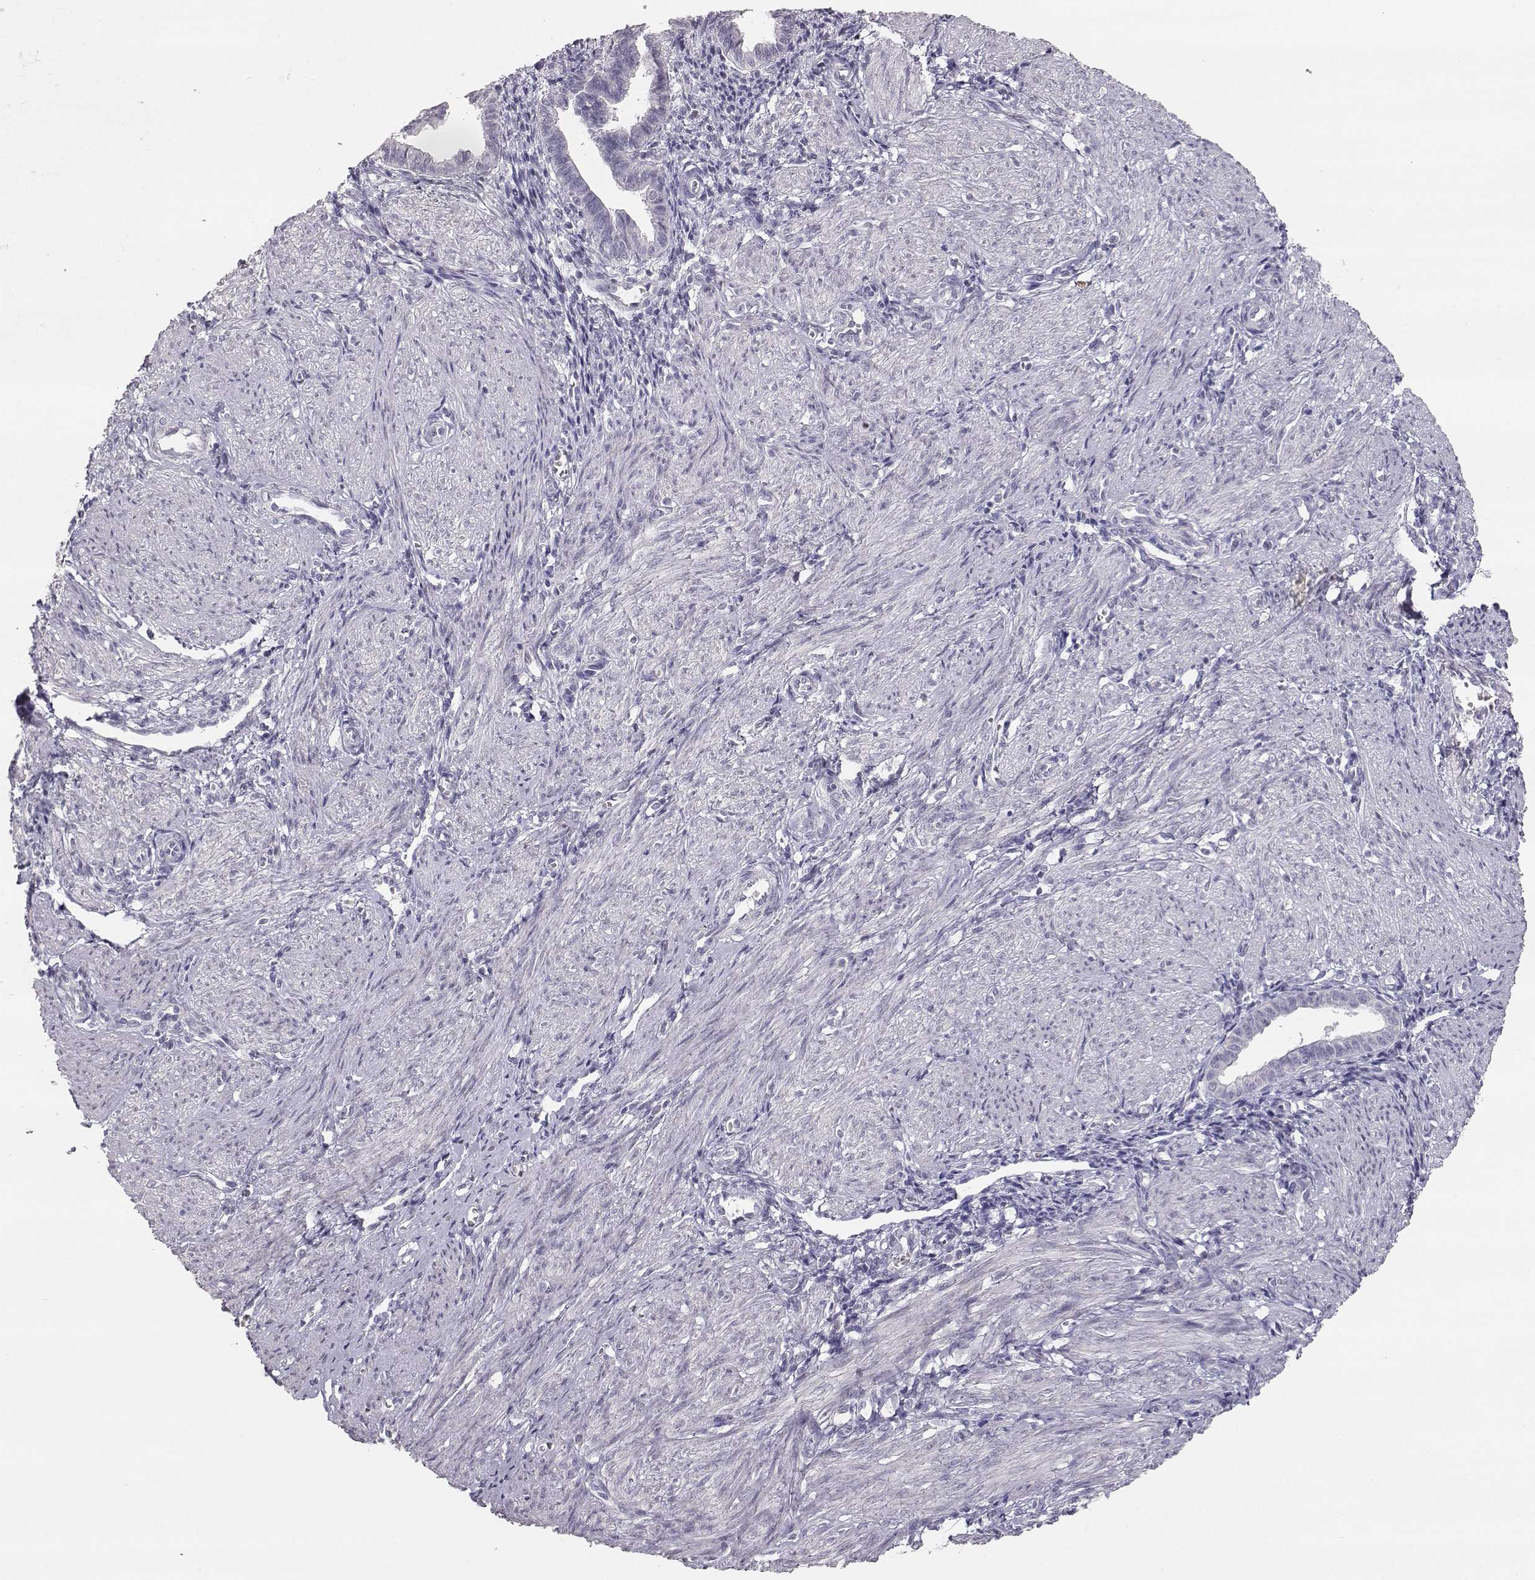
{"staining": {"intensity": "negative", "quantity": "none", "location": "none"}, "tissue": "endometrium", "cell_type": "Cells in endometrial stroma", "image_type": "normal", "snomed": [{"axis": "morphology", "description": "Normal tissue, NOS"}, {"axis": "topography", "description": "Endometrium"}], "caption": "IHC of normal endometrium demonstrates no expression in cells in endometrial stroma.", "gene": "TKTL1", "patient": {"sex": "female", "age": 37}}